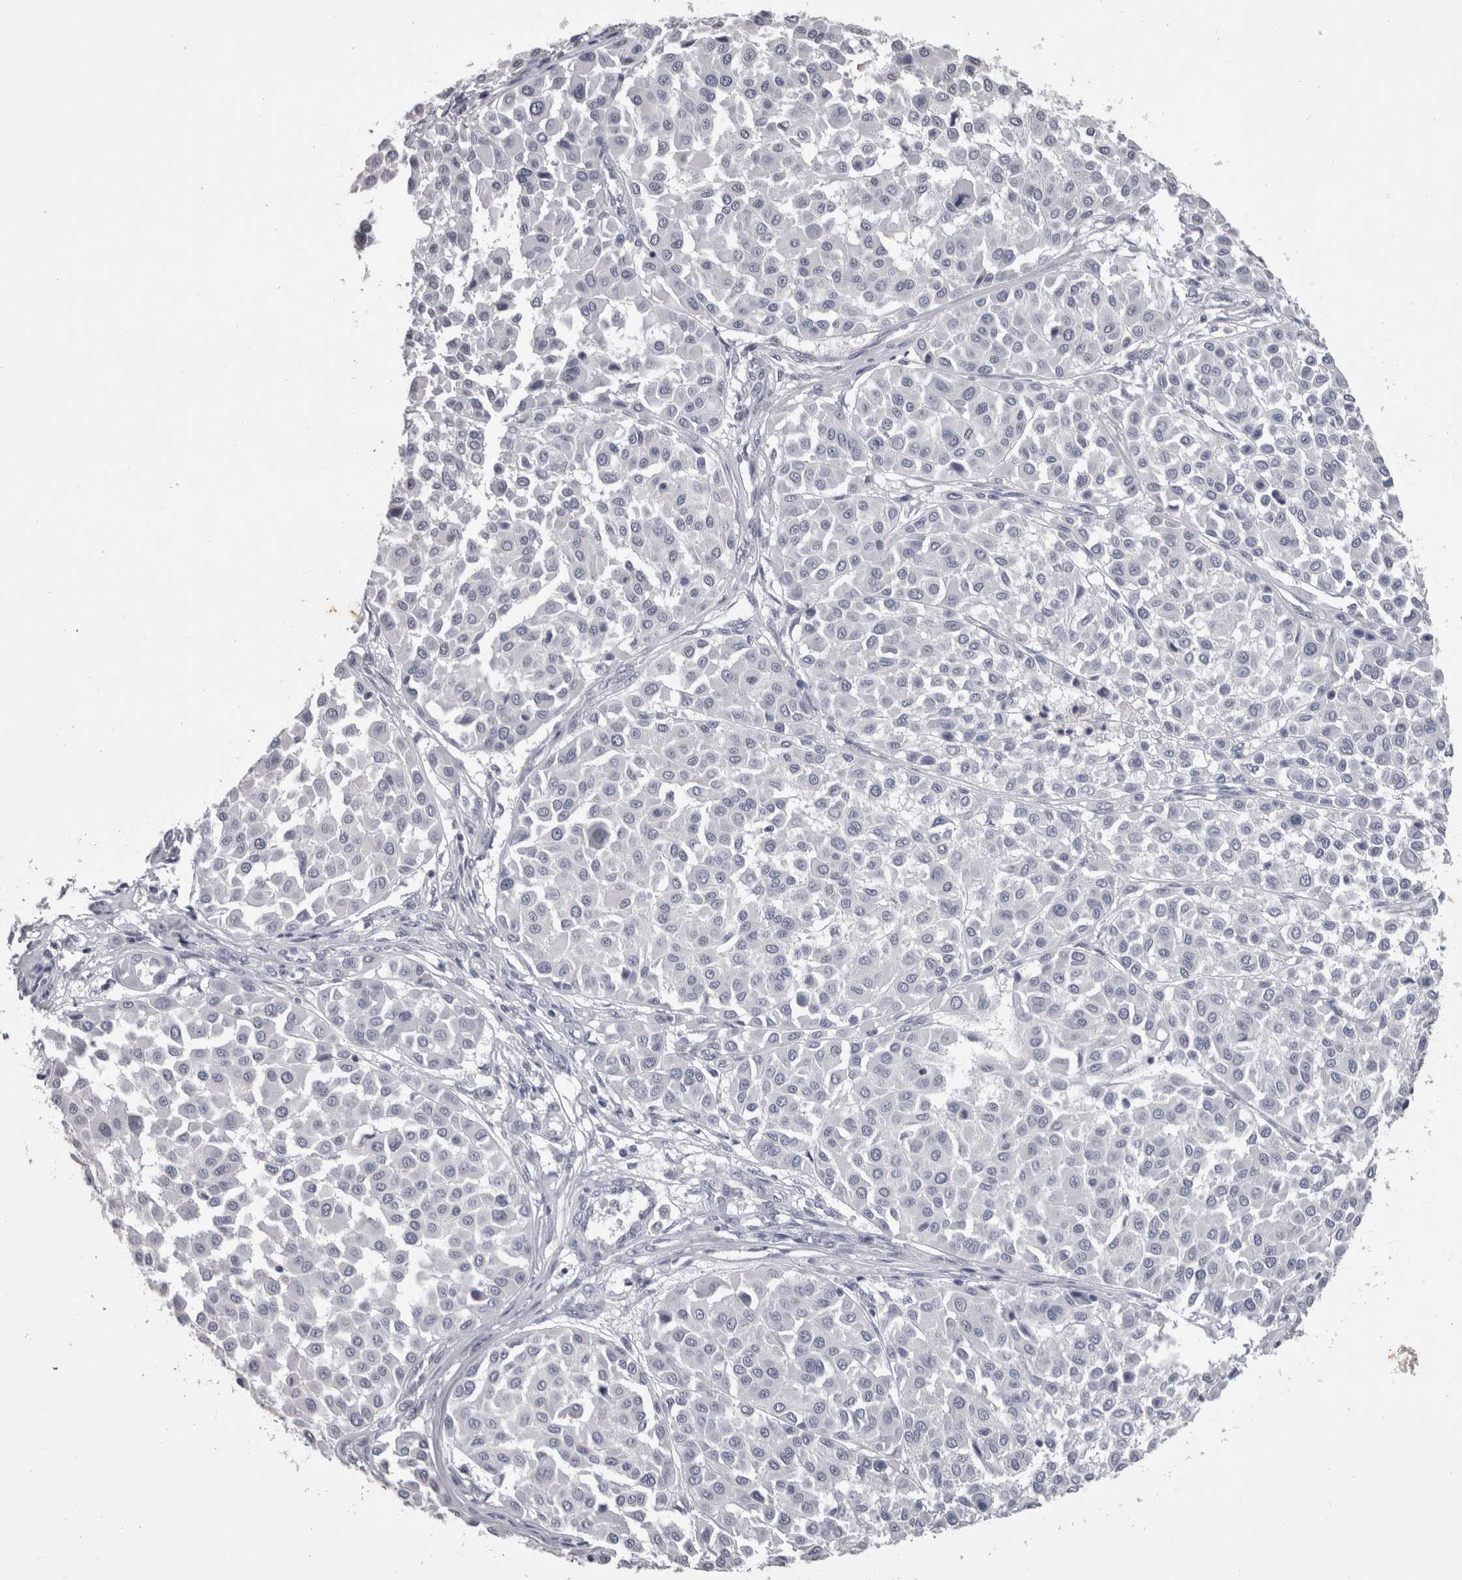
{"staining": {"intensity": "negative", "quantity": "none", "location": "none"}, "tissue": "melanoma", "cell_type": "Tumor cells", "image_type": "cancer", "snomed": [{"axis": "morphology", "description": "Malignant melanoma, Metastatic site"}, {"axis": "topography", "description": "Soft tissue"}], "caption": "DAB immunohistochemical staining of human malignant melanoma (metastatic site) reveals no significant staining in tumor cells.", "gene": "DDX17", "patient": {"sex": "male", "age": 41}}